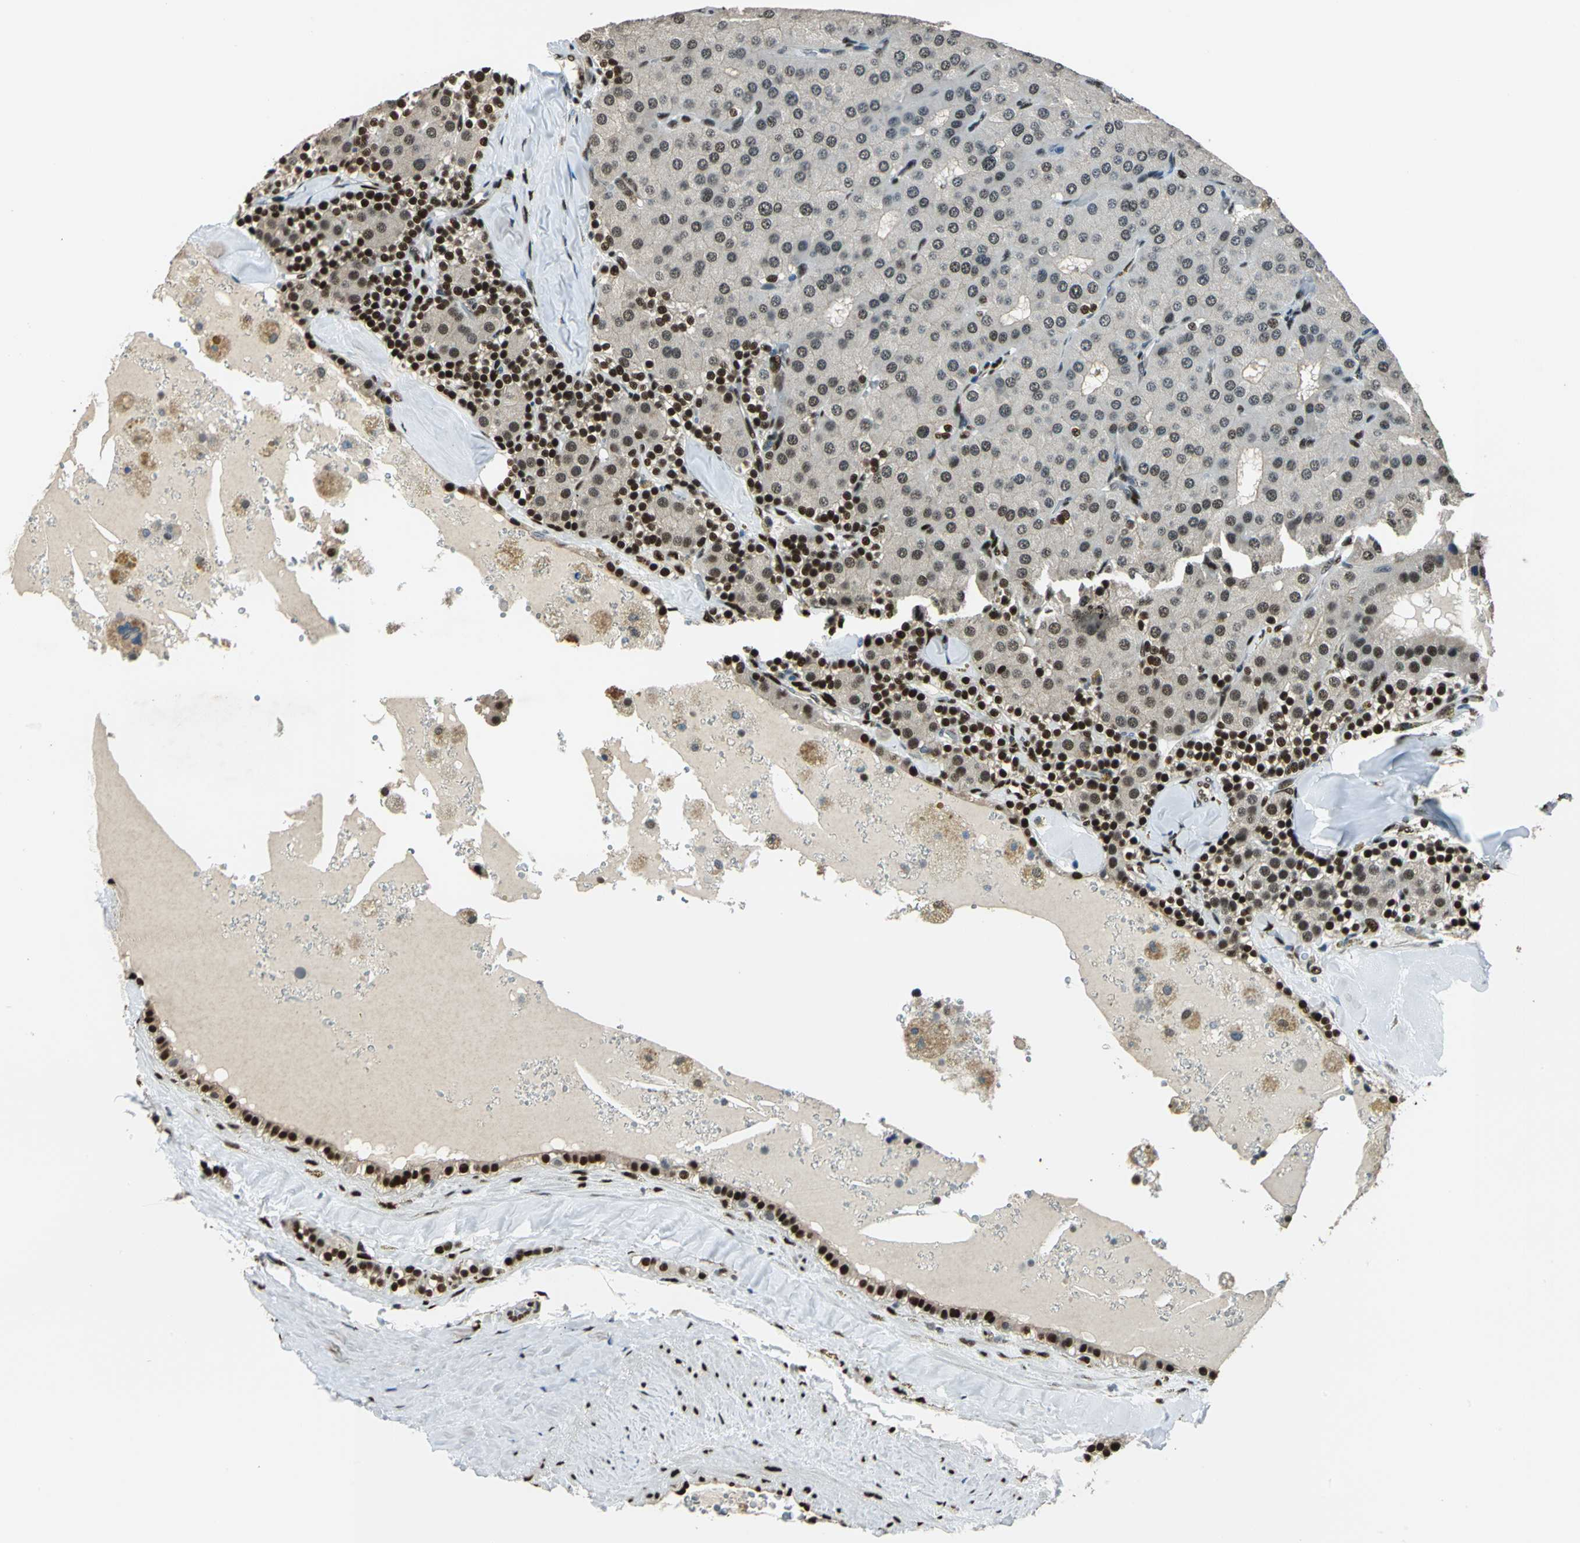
{"staining": {"intensity": "strong", "quantity": "25%-75%", "location": "nuclear"}, "tissue": "parathyroid gland", "cell_type": "Glandular cells", "image_type": "normal", "snomed": [{"axis": "morphology", "description": "Normal tissue, NOS"}, {"axis": "morphology", "description": "Adenoma, NOS"}, {"axis": "topography", "description": "Parathyroid gland"}], "caption": "Parathyroid gland stained with a brown dye demonstrates strong nuclear positive staining in about 25%-75% of glandular cells.", "gene": "NFIA", "patient": {"sex": "female", "age": 86}}